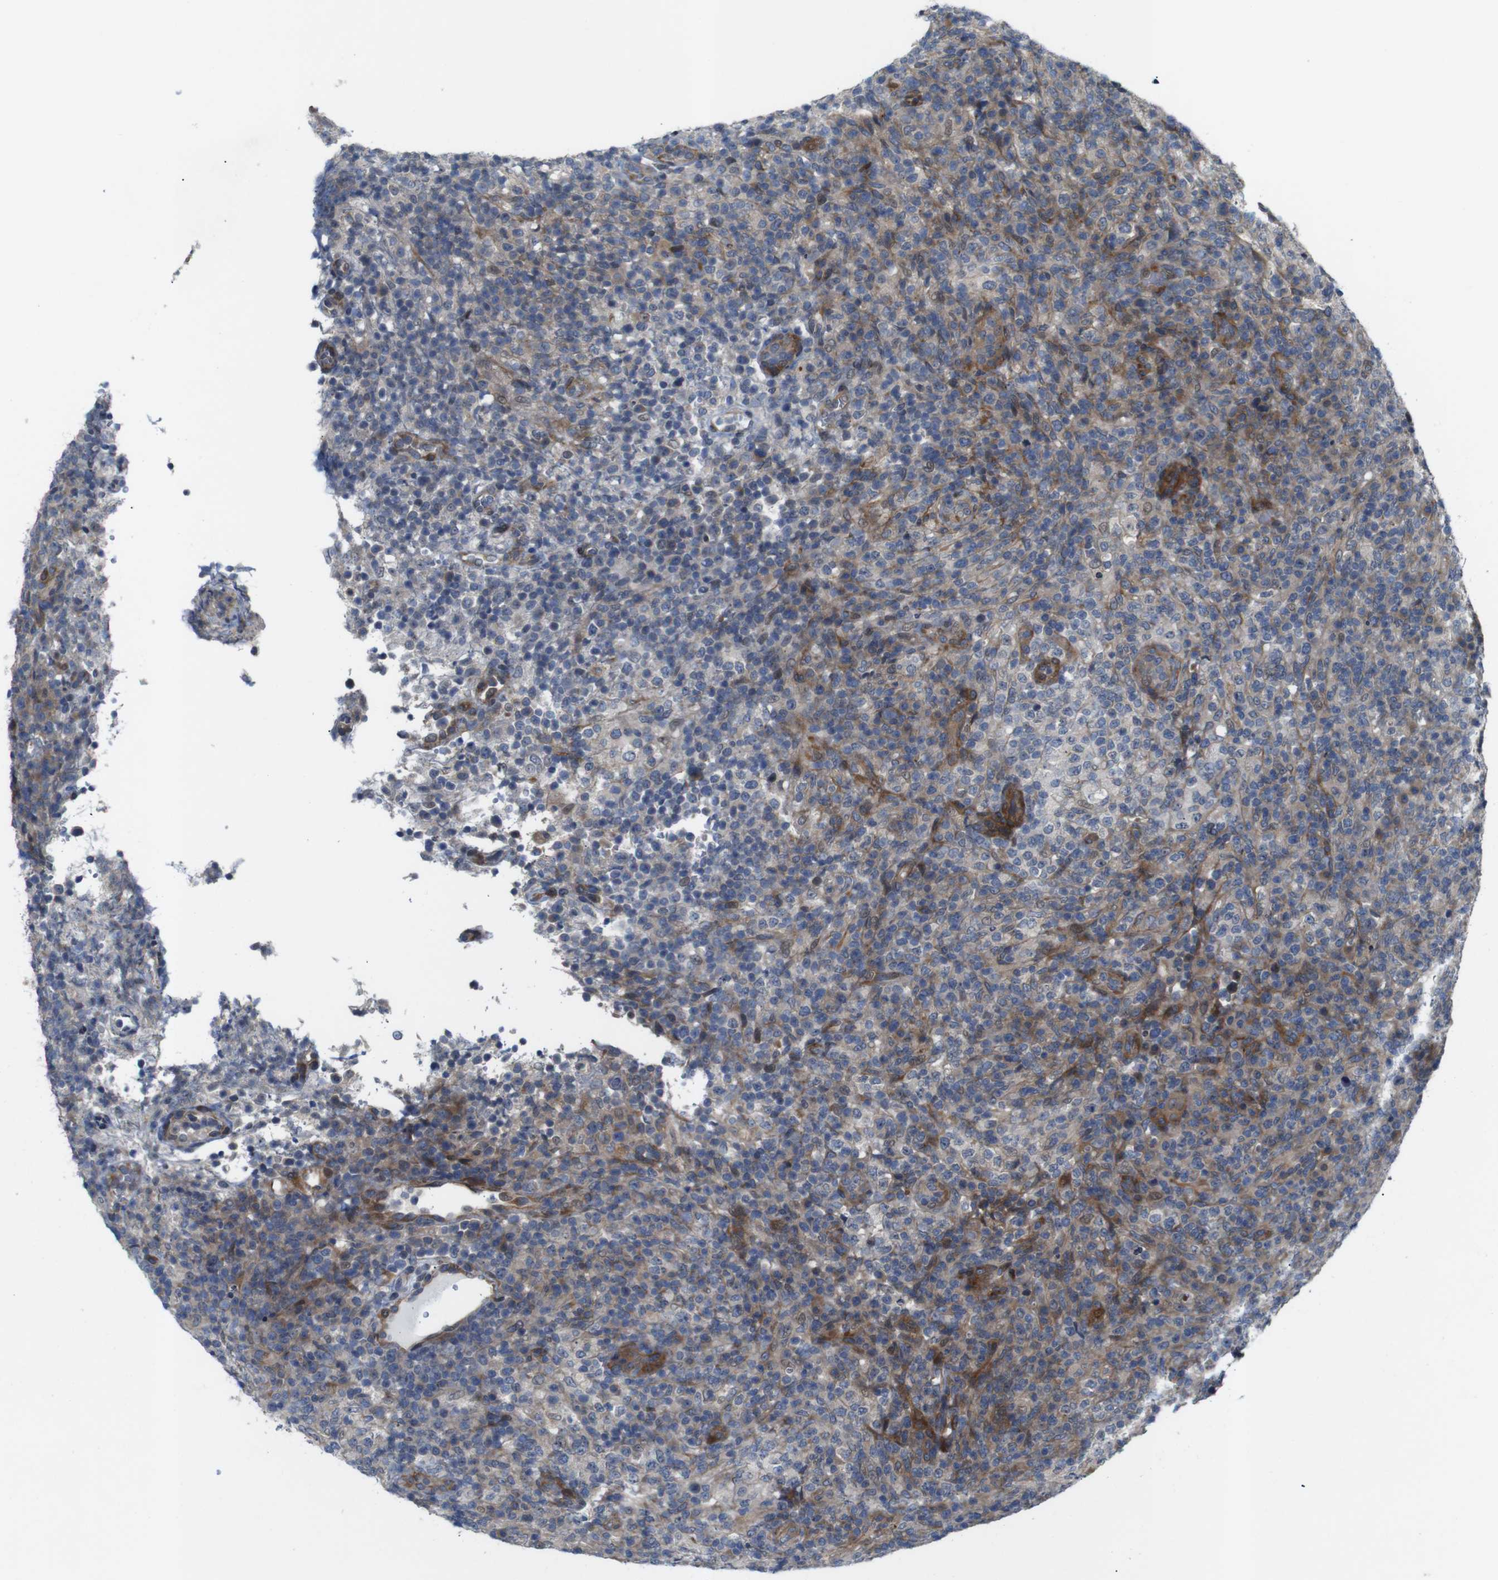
{"staining": {"intensity": "negative", "quantity": "none", "location": "none"}, "tissue": "lymphoma", "cell_type": "Tumor cells", "image_type": "cancer", "snomed": [{"axis": "morphology", "description": "Malignant lymphoma, non-Hodgkin's type, High grade"}, {"axis": "topography", "description": "Lymph node"}], "caption": "An image of lymphoma stained for a protein demonstrates no brown staining in tumor cells.", "gene": "P3H2", "patient": {"sex": "female", "age": 76}}